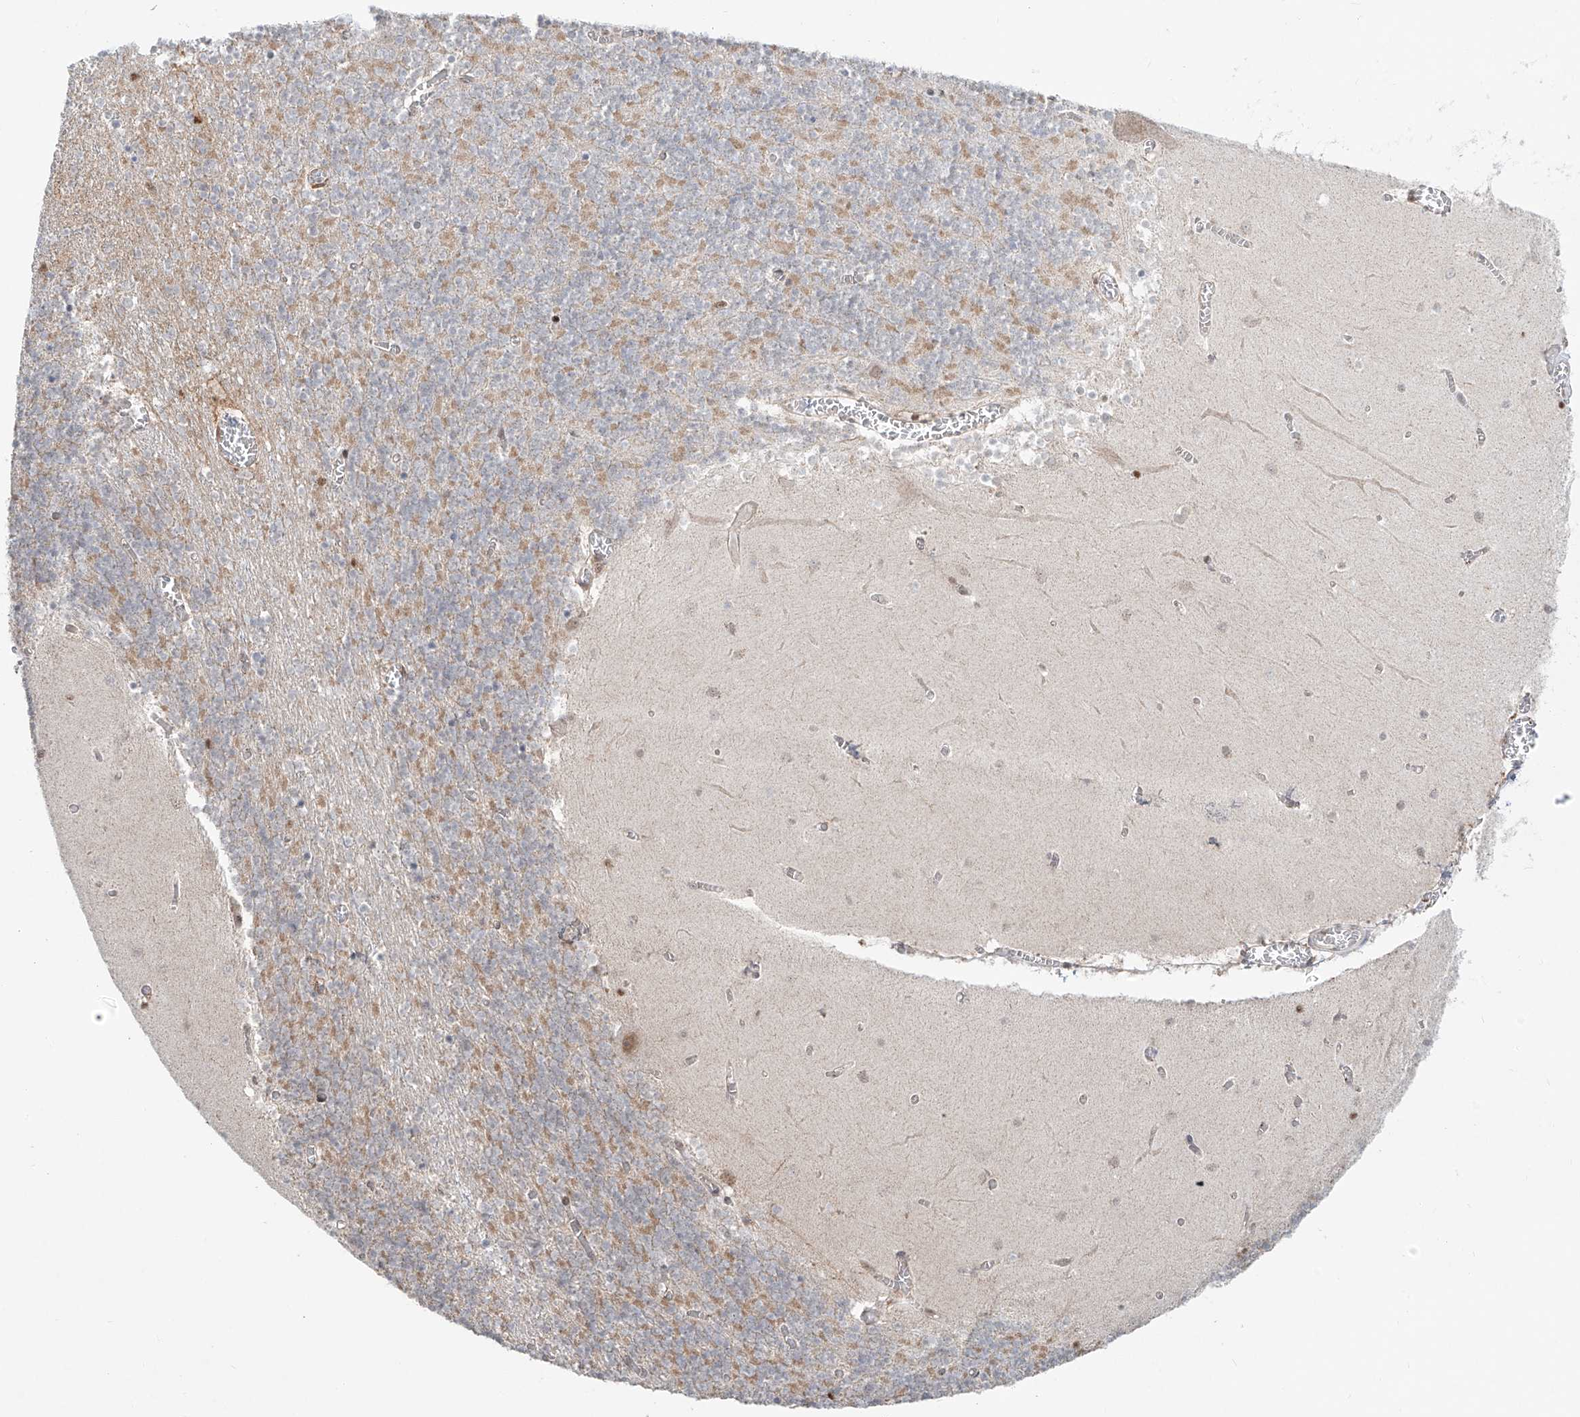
{"staining": {"intensity": "negative", "quantity": "none", "location": "none"}, "tissue": "cerebellum", "cell_type": "Cells in granular layer", "image_type": "normal", "snomed": [{"axis": "morphology", "description": "Normal tissue, NOS"}, {"axis": "topography", "description": "Cerebellum"}], "caption": "The histopathology image demonstrates no significant staining in cells in granular layer of cerebellum.", "gene": "DZIP1L", "patient": {"sex": "female", "age": 28}}